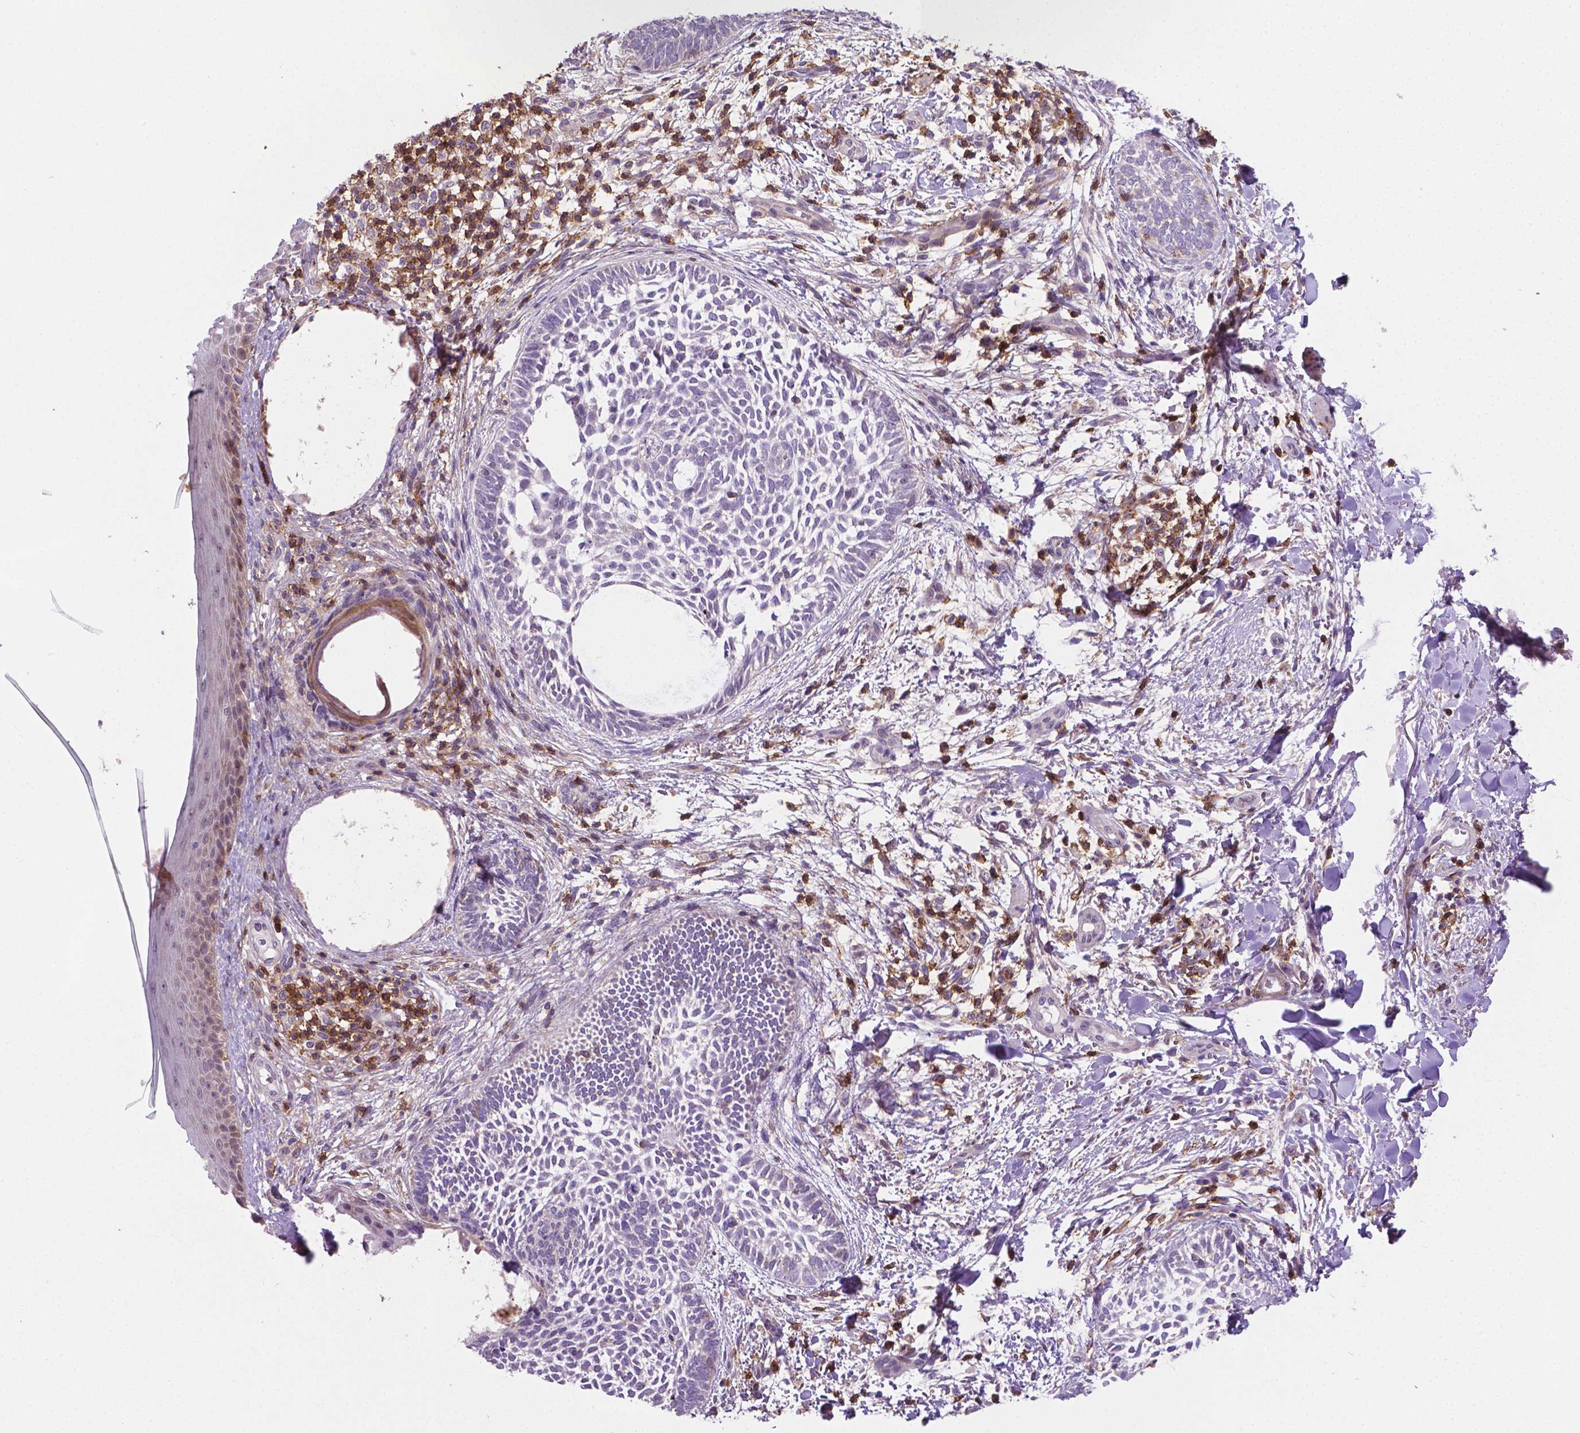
{"staining": {"intensity": "negative", "quantity": "none", "location": "none"}, "tissue": "skin cancer", "cell_type": "Tumor cells", "image_type": "cancer", "snomed": [{"axis": "morphology", "description": "Normal tissue, NOS"}, {"axis": "morphology", "description": "Basal cell carcinoma"}, {"axis": "topography", "description": "Skin"}], "caption": "A micrograph of human skin cancer (basal cell carcinoma) is negative for staining in tumor cells. (DAB (3,3'-diaminobenzidine) IHC with hematoxylin counter stain).", "gene": "ACAD10", "patient": {"sex": "male", "age": 46}}